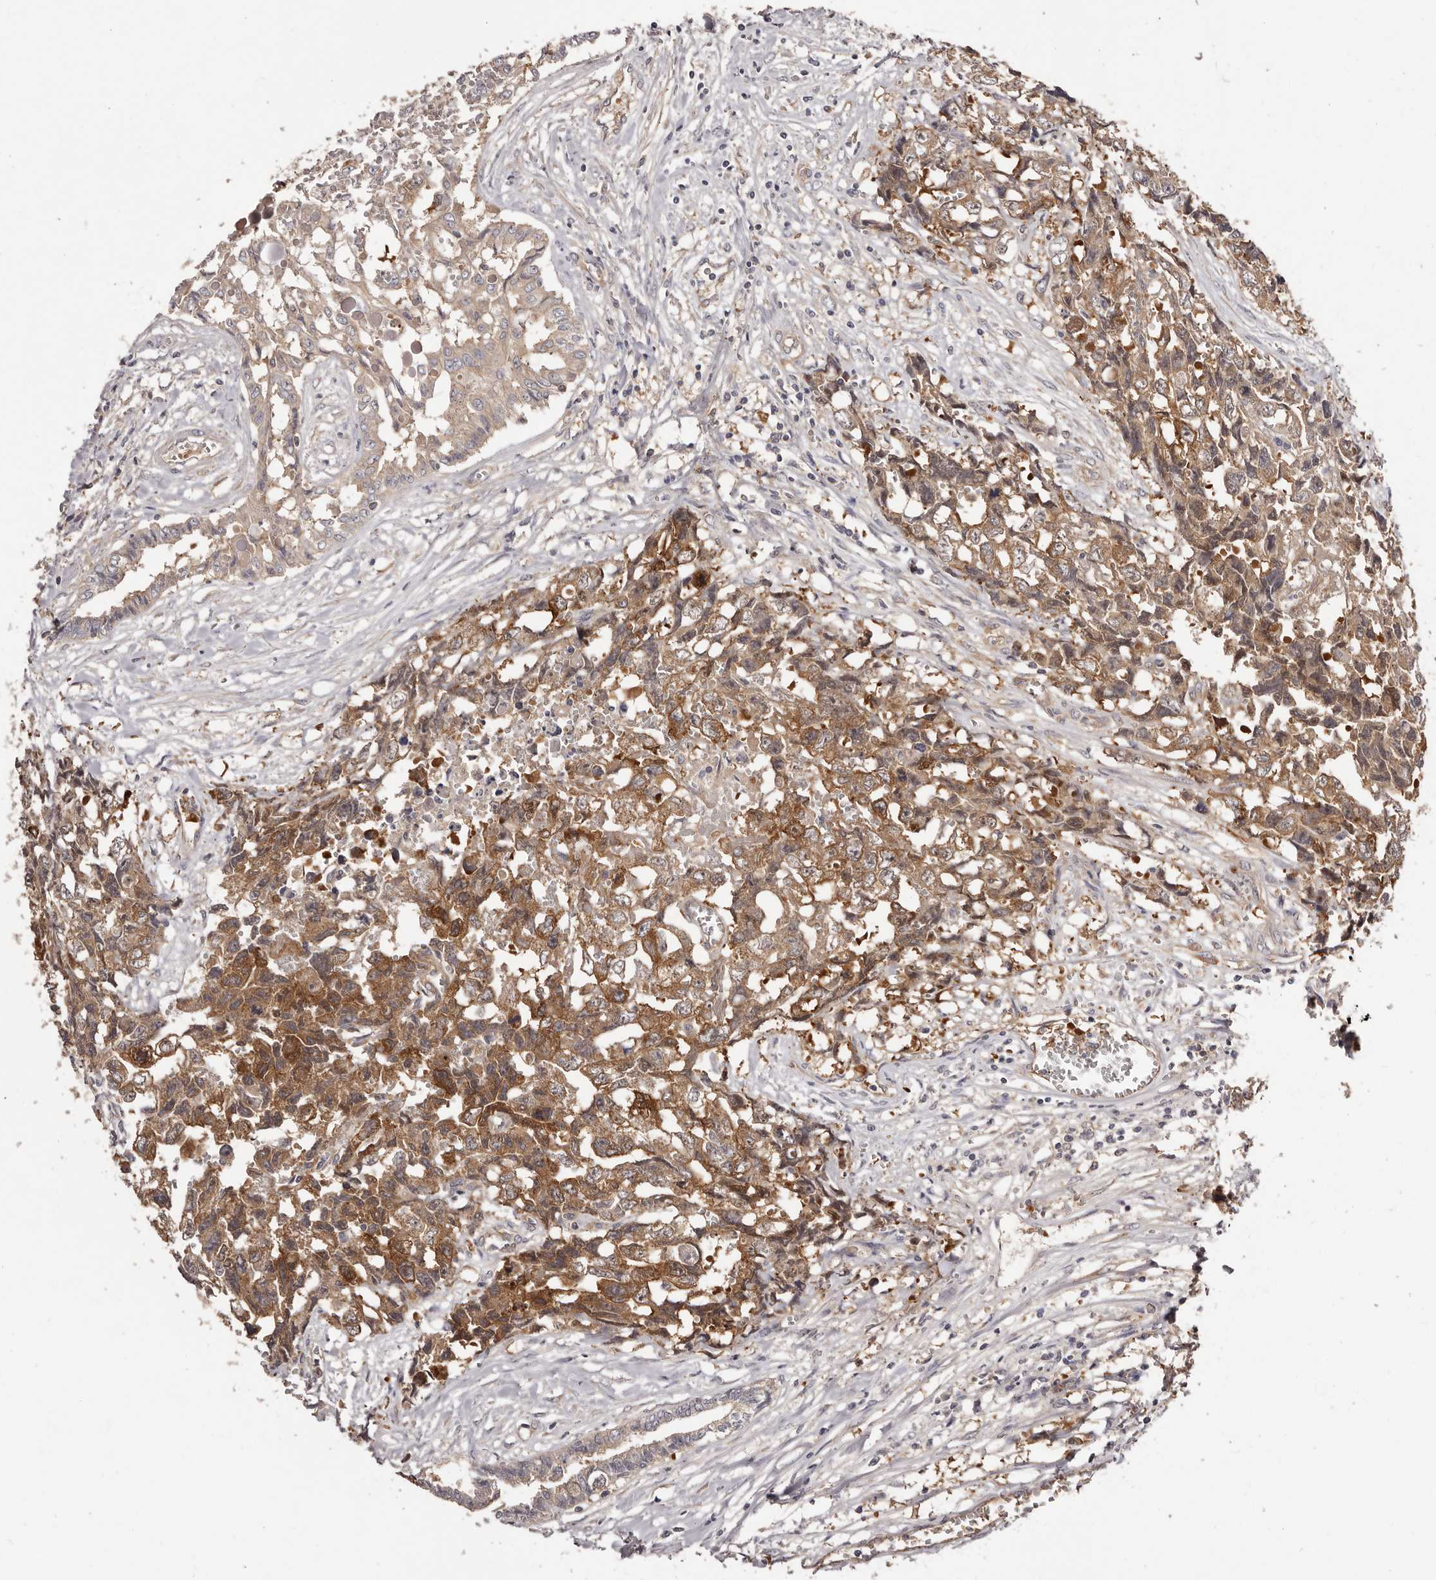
{"staining": {"intensity": "moderate", "quantity": ">75%", "location": "cytoplasmic/membranous"}, "tissue": "testis cancer", "cell_type": "Tumor cells", "image_type": "cancer", "snomed": [{"axis": "morphology", "description": "Carcinoma, Embryonal, NOS"}, {"axis": "topography", "description": "Testis"}], "caption": "This histopathology image reveals testis cancer (embryonal carcinoma) stained with immunohistochemistry (IHC) to label a protein in brown. The cytoplasmic/membranous of tumor cells show moderate positivity for the protein. Nuclei are counter-stained blue.", "gene": "LTV1", "patient": {"sex": "male", "age": 31}}